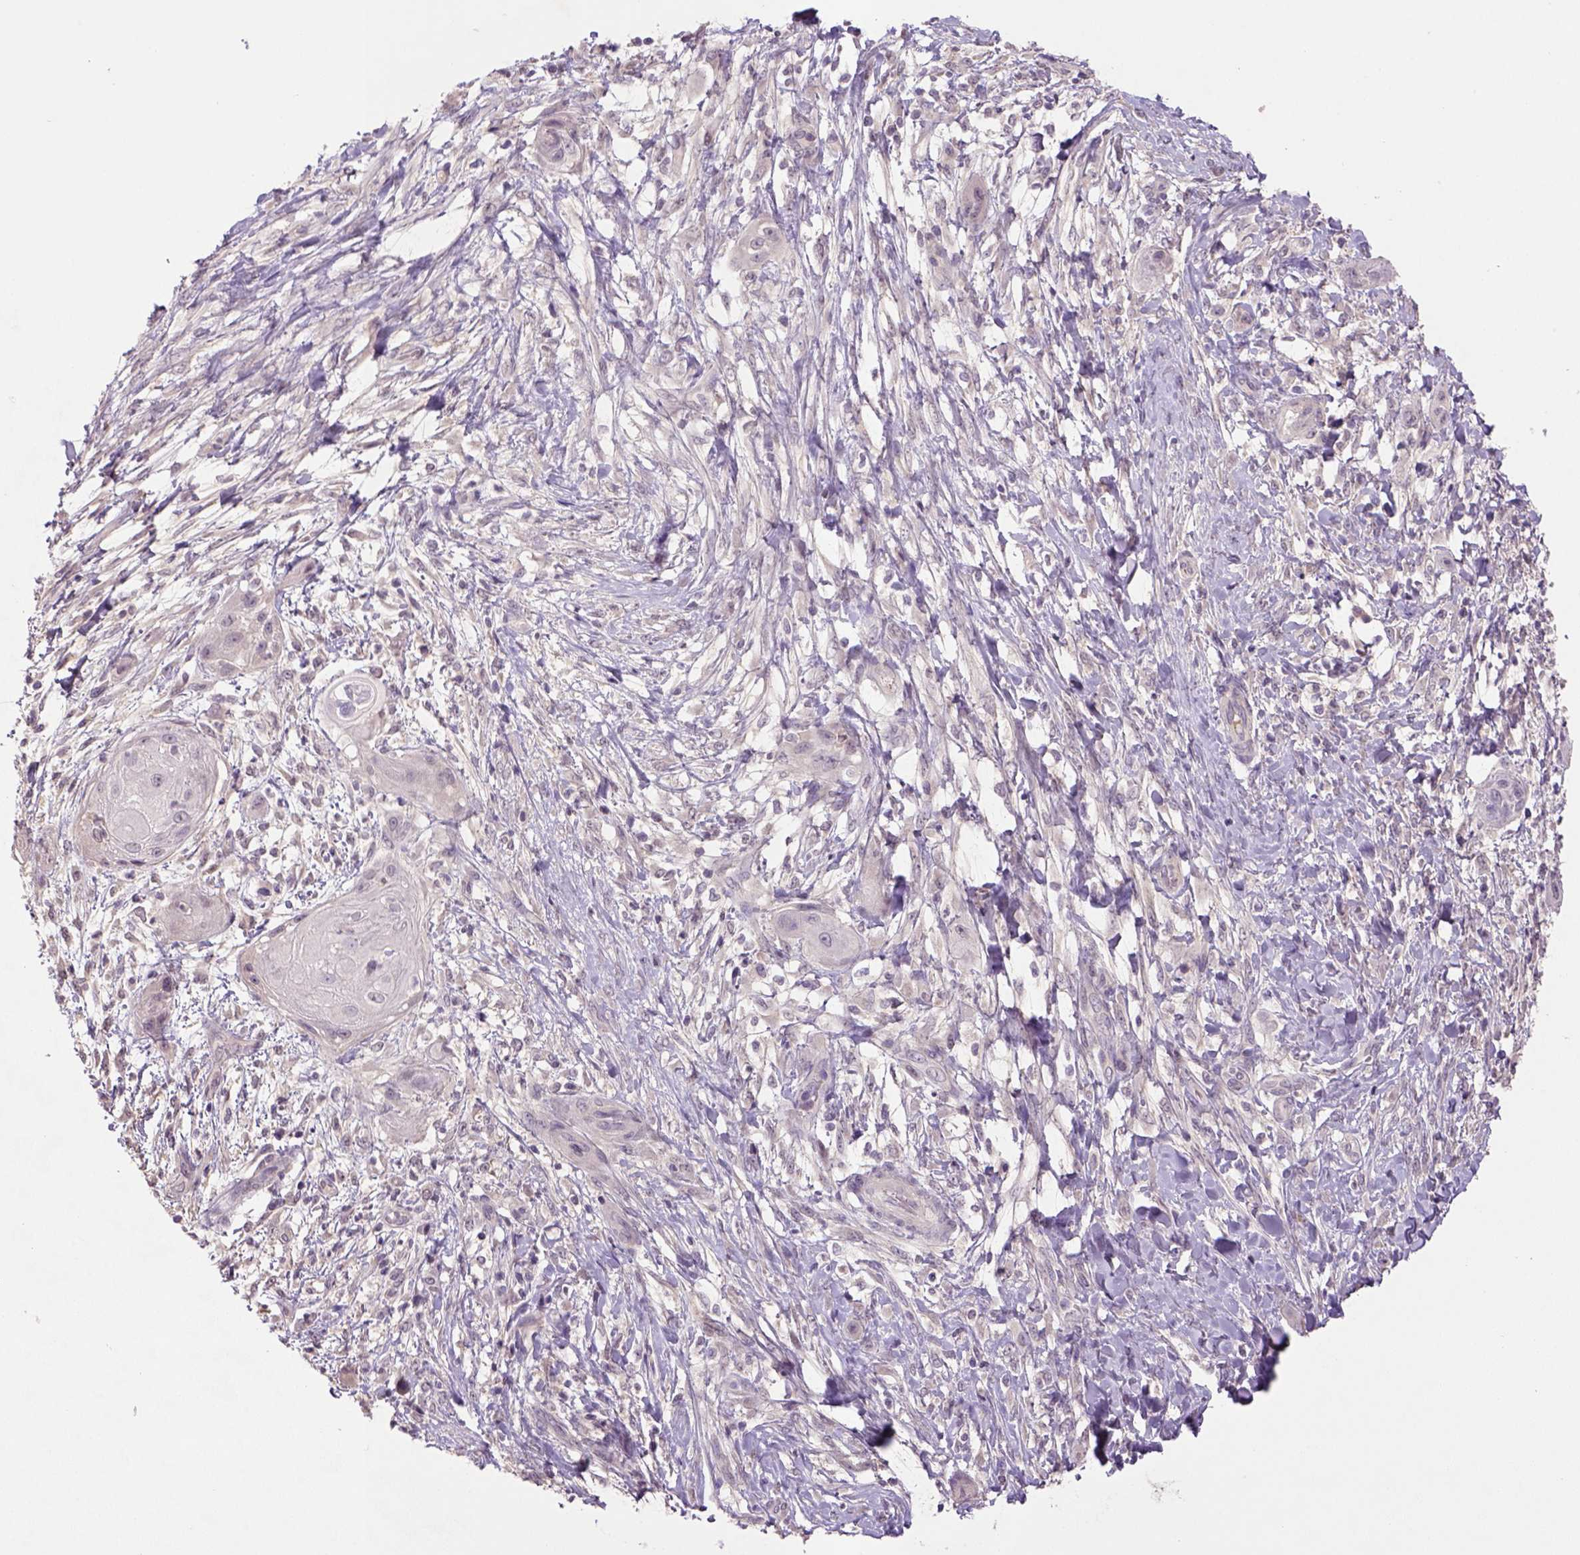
{"staining": {"intensity": "negative", "quantity": "none", "location": "none"}, "tissue": "skin cancer", "cell_type": "Tumor cells", "image_type": "cancer", "snomed": [{"axis": "morphology", "description": "Squamous cell carcinoma, NOS"}, {"axis": "topography", "description": "Skin"}], "caption": "Immunohistochemistry micrograph of skin squamous cell carcinoma stained for a protein (brown), which shows no staining in tumor cells.", "gene": "NLGN2", "patient": {"sex": "male", "age": 62}}